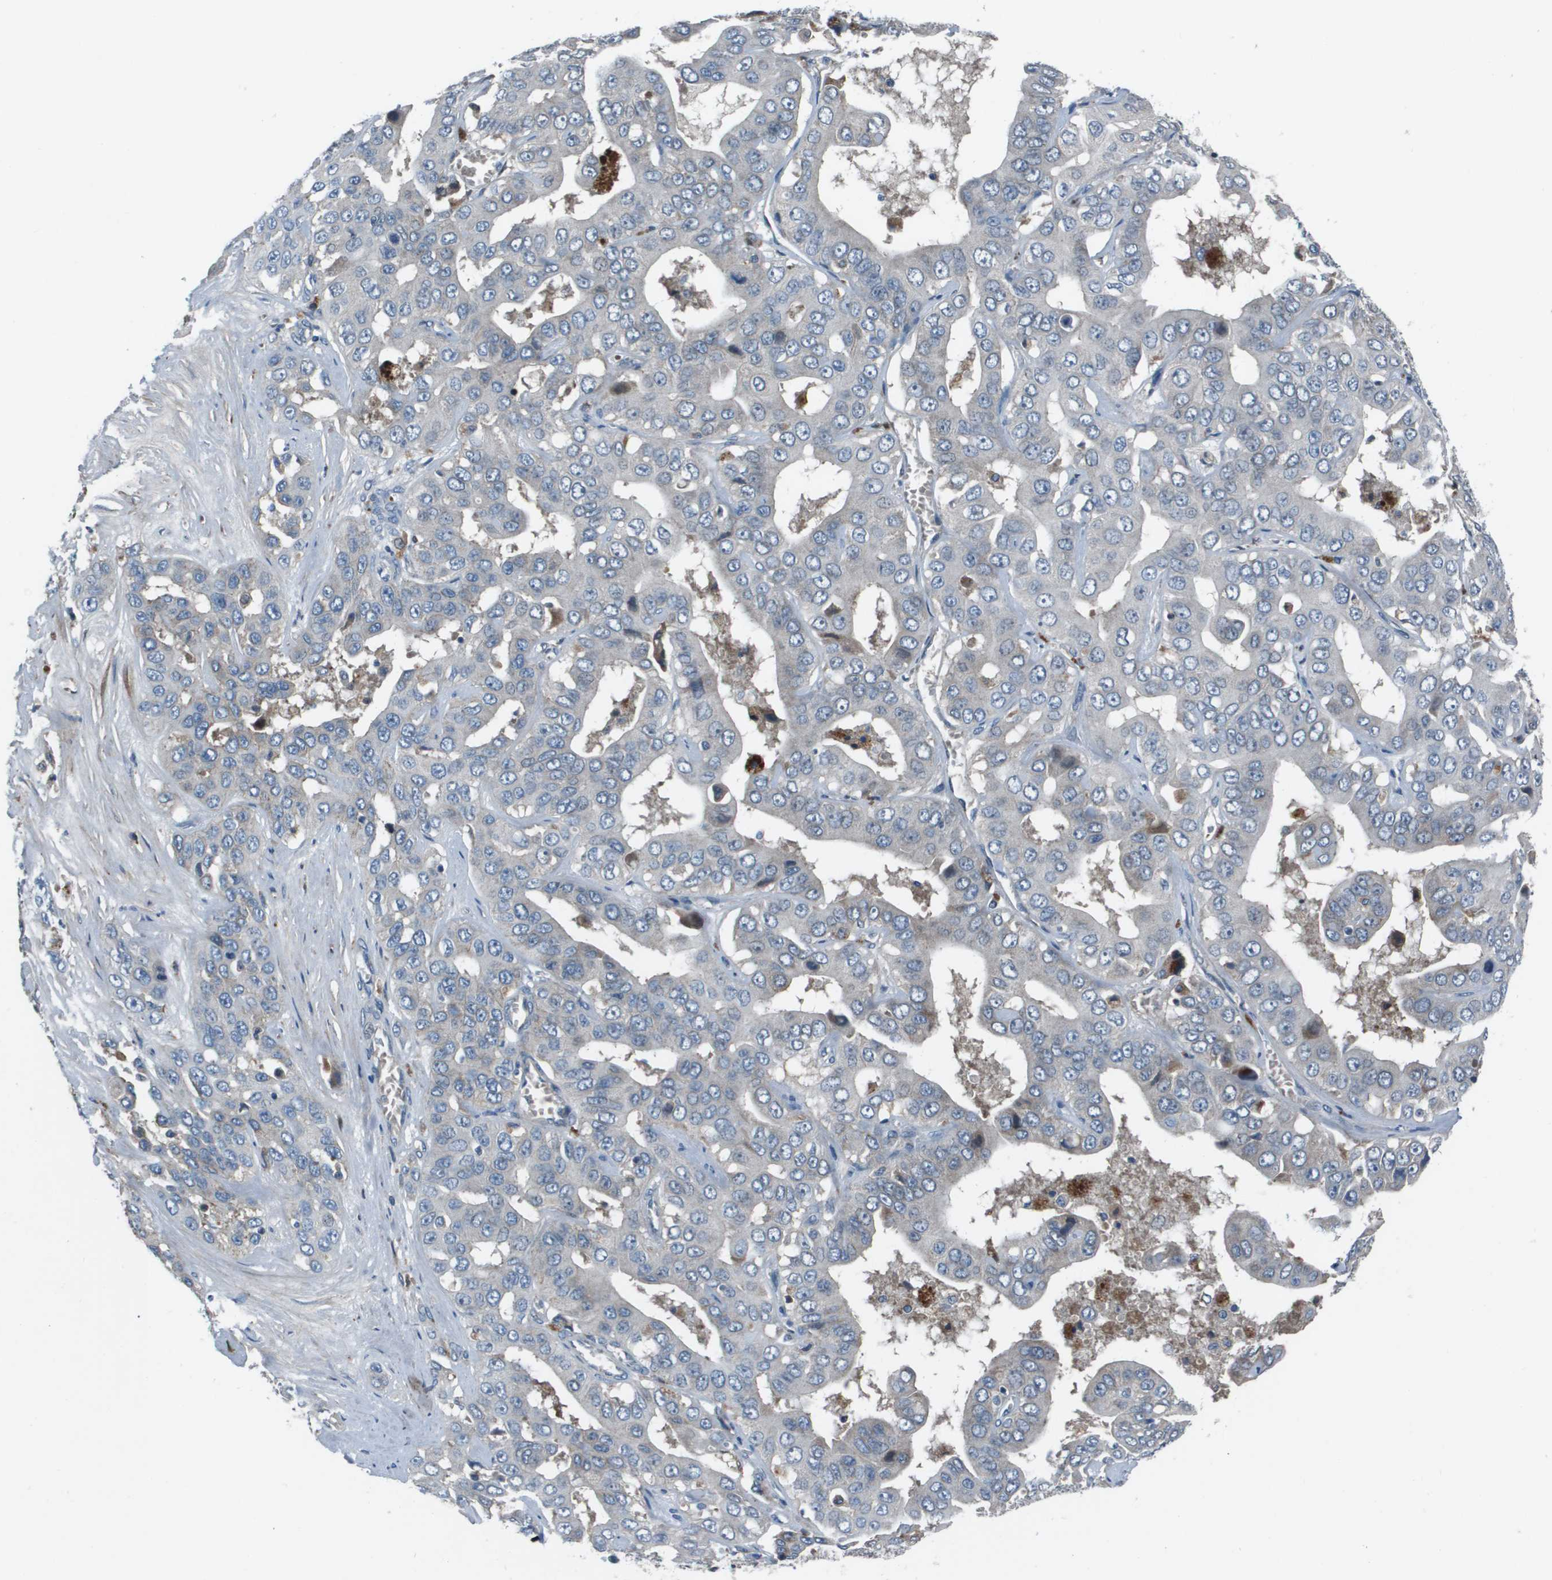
{"staining": {"intensity": "negative", "quantity": "none", "location": "none"}, "tissue": "liver cancer", "cell_type": "Tumor cells", "image_type": "cancer", "snomed": [{"axis": "morphology", "description": "Cholangiocarcinoma"}, {"axis": "topography", "description": "Liver"}], "caption": "Immunohistochemical staining of liver cholangiocarcinoma exhibits no significant expression in tumor cells.", "gene": "PCOLCE", "patient": {"sex": "female", "age": 52}}